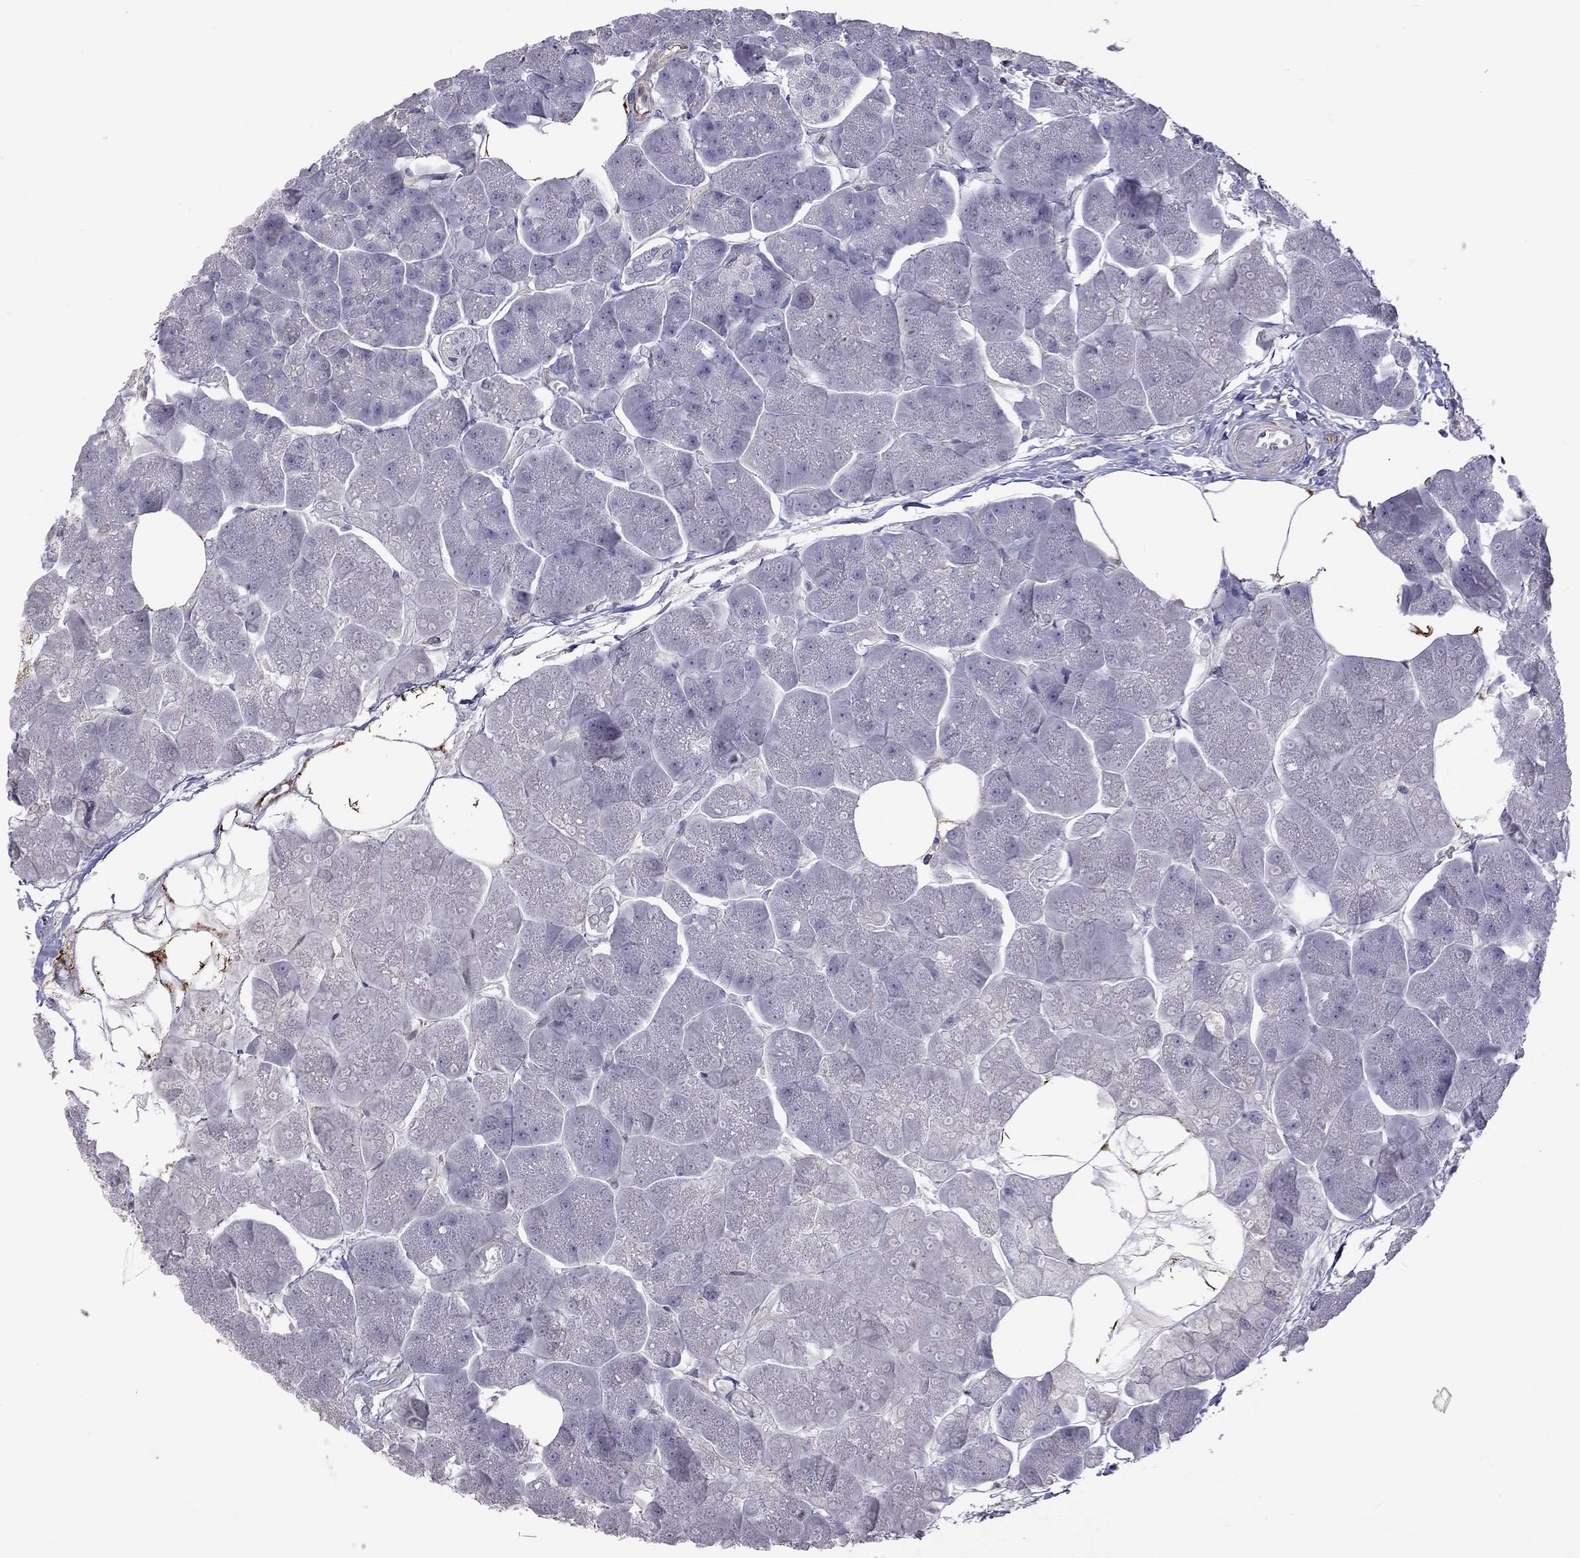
{"staining": {"intensity": "negative", "quantity": "none", "location": "none"}, "tissue": "pancreas", "cell_type": "Exocrine glandular cells", "image_type": "normal", "snomed": [{"axis": "morphology", "description": "Normal tissue, NOS"}, {"axis": "topography", "description": "Adipose tissue"}, {"axis": "topography", "description": "Pancreas"}, {"axis": "topography", "description": "Peripheral nerve tissue"}], "caption": "This is an immunohistochemistry histopathology image of benign human pancreas. There is no positivity in exocrine glandular cells.", "gene": "FEZ1", "patient": {"sex": "female", "age": 58}}